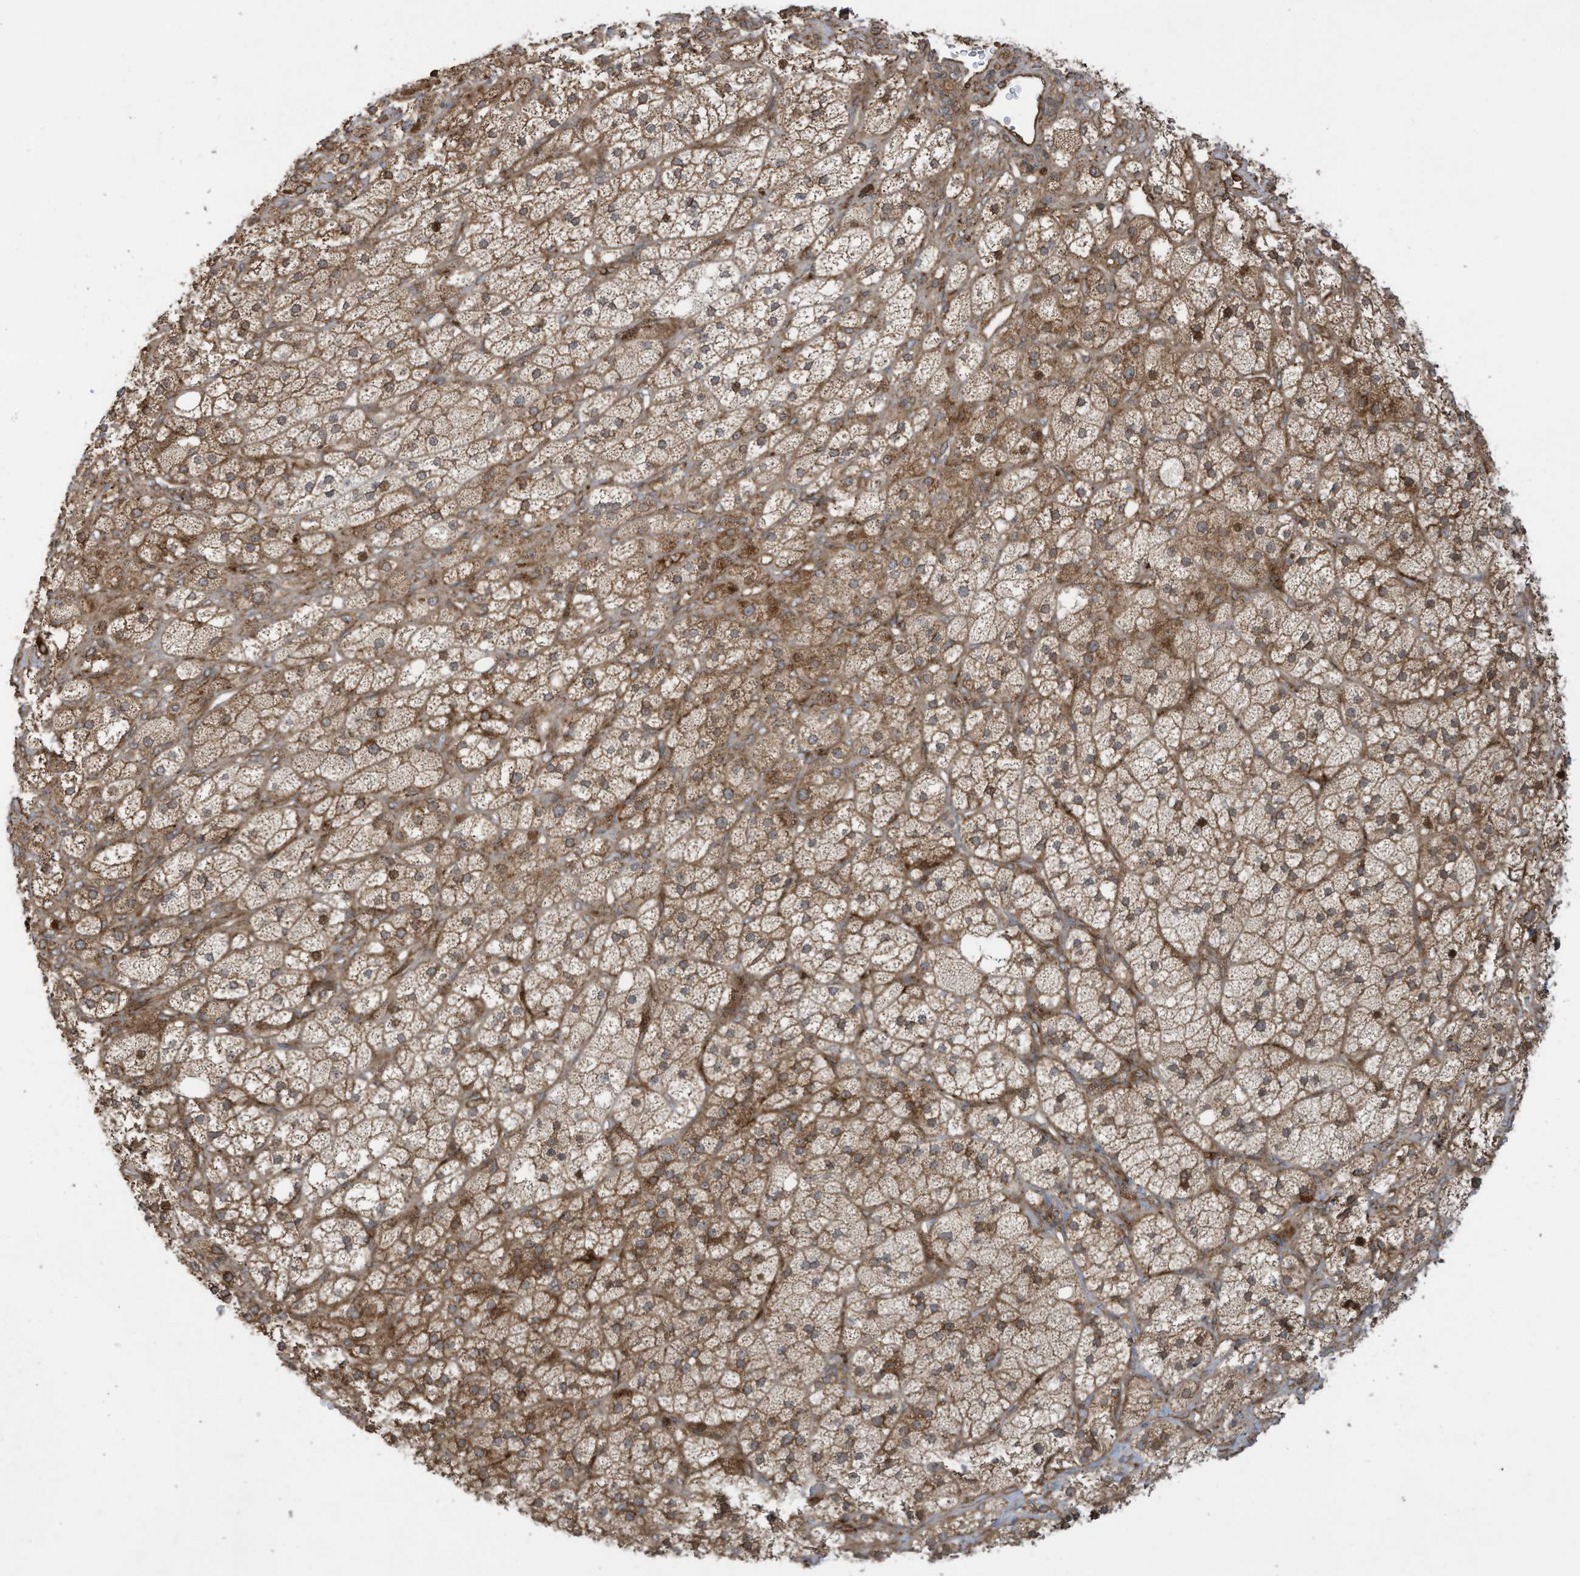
{"staining": {"intensity": "moderate", "quantity": ">75%", "location": "cytoplasmic/membranous"}, "tissue": "adrenal gland", "cell_type": "Glandular cells", "image_type": "normal", "snomed": [{"axis": "morphology", "description": "Normal tissue, NOS"}, {"axis": "topography", "description": "Adrenal gland"}], "caption": "There is medium levels of moderate cytoplasmic/membranous positivity in glandular cells of benign adrenal gland, as demonstrated by immunohistochemical staining (brown color).", "gene": "DDIT4", "patient": {"sex": "male", "age": 61}}